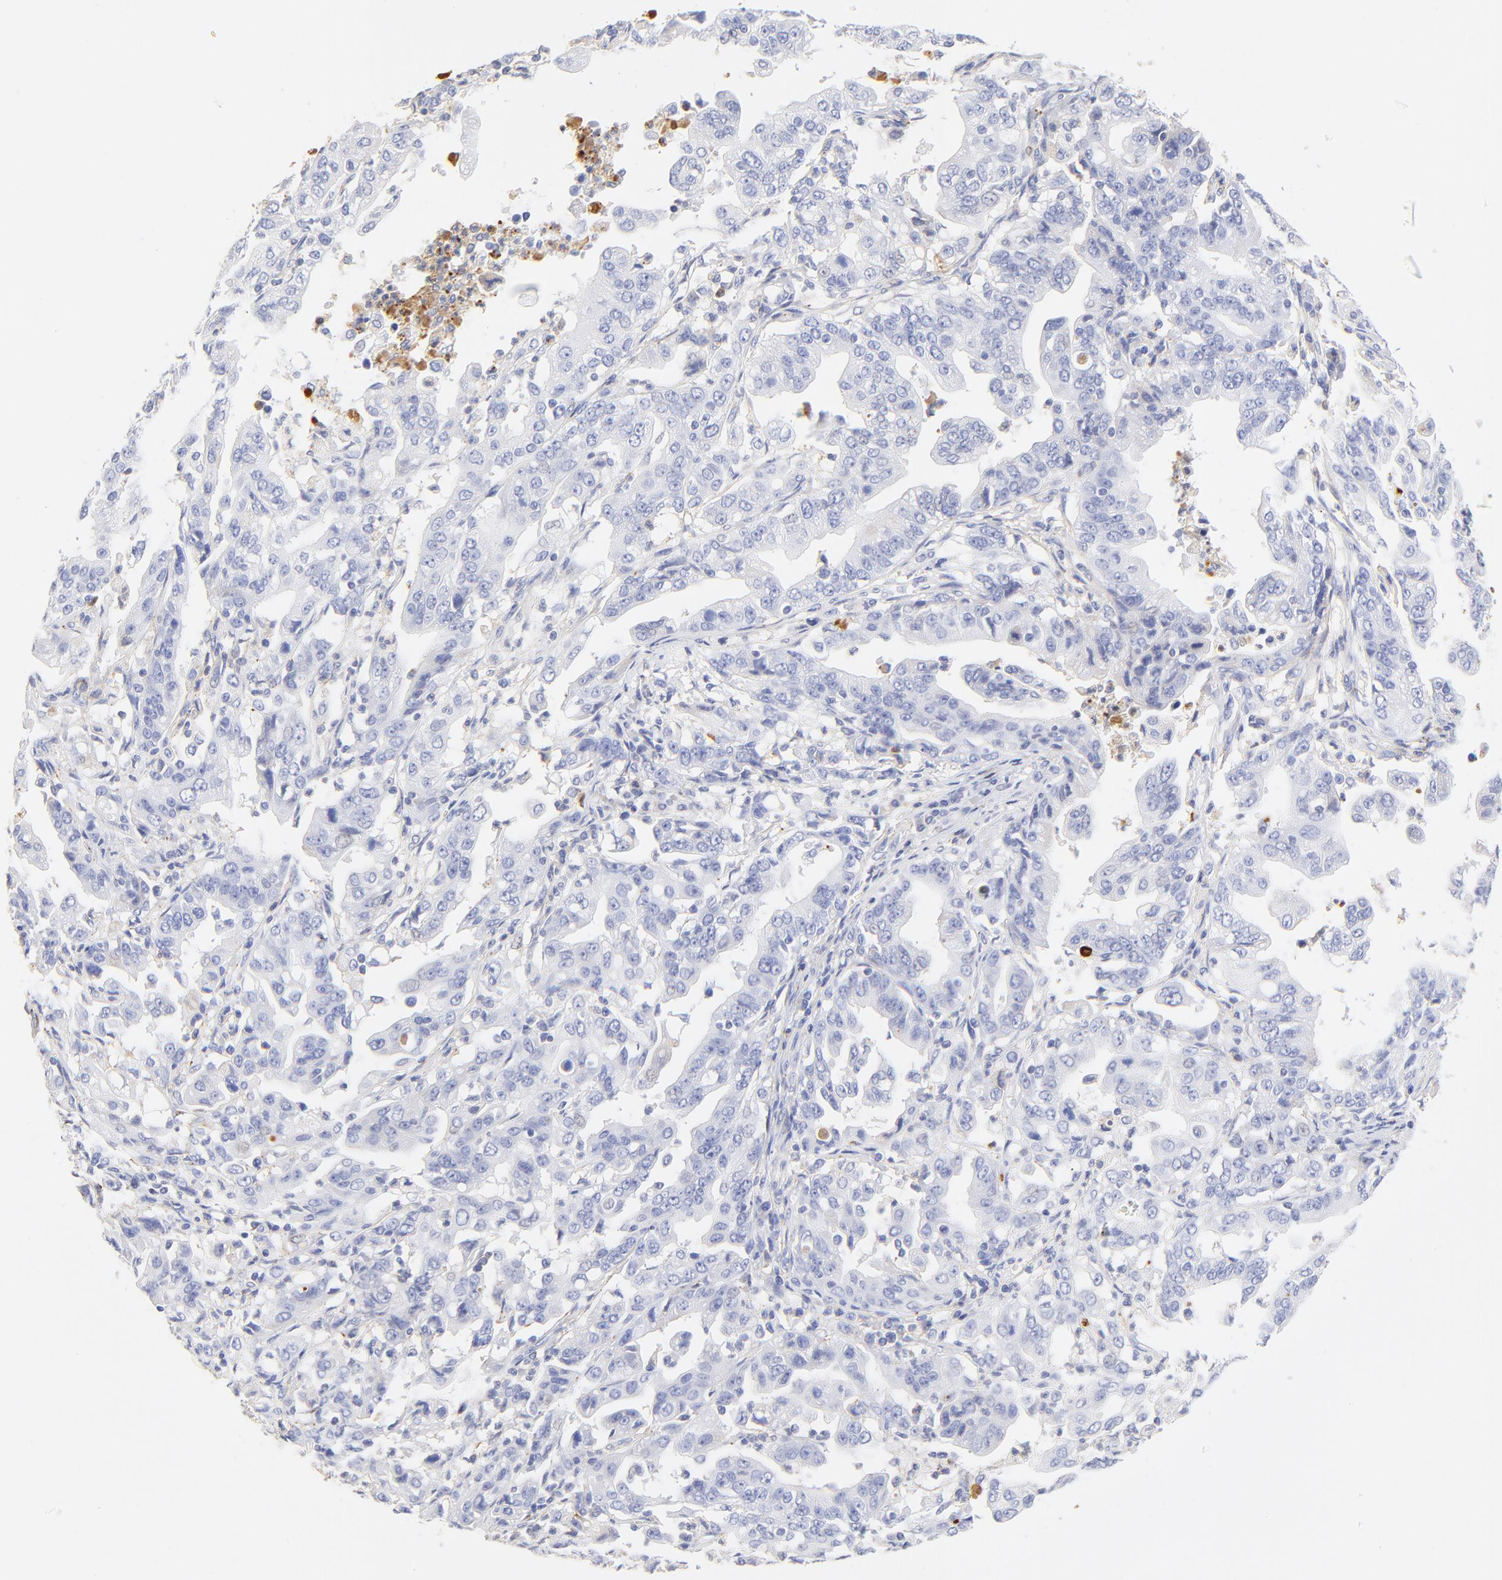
{"staining": {"intensity": "negative", "quantity": "none", "location": "none"}, "tissue": "stomach cancer", "cell_type": "Tumor cells", "image_type": "cancer", "snomed": [{"axis": "morphology", "description": "Adenocarcinoma, NOS"}, {"axis": "topography", "description": "Stomach, upper"}], "caption": "The histopathology image reveals no staining of tumor cells in stomach adenocarcinoma.", "gene": "MDGA2", "patient": {"sex": "female", "age": 50}}